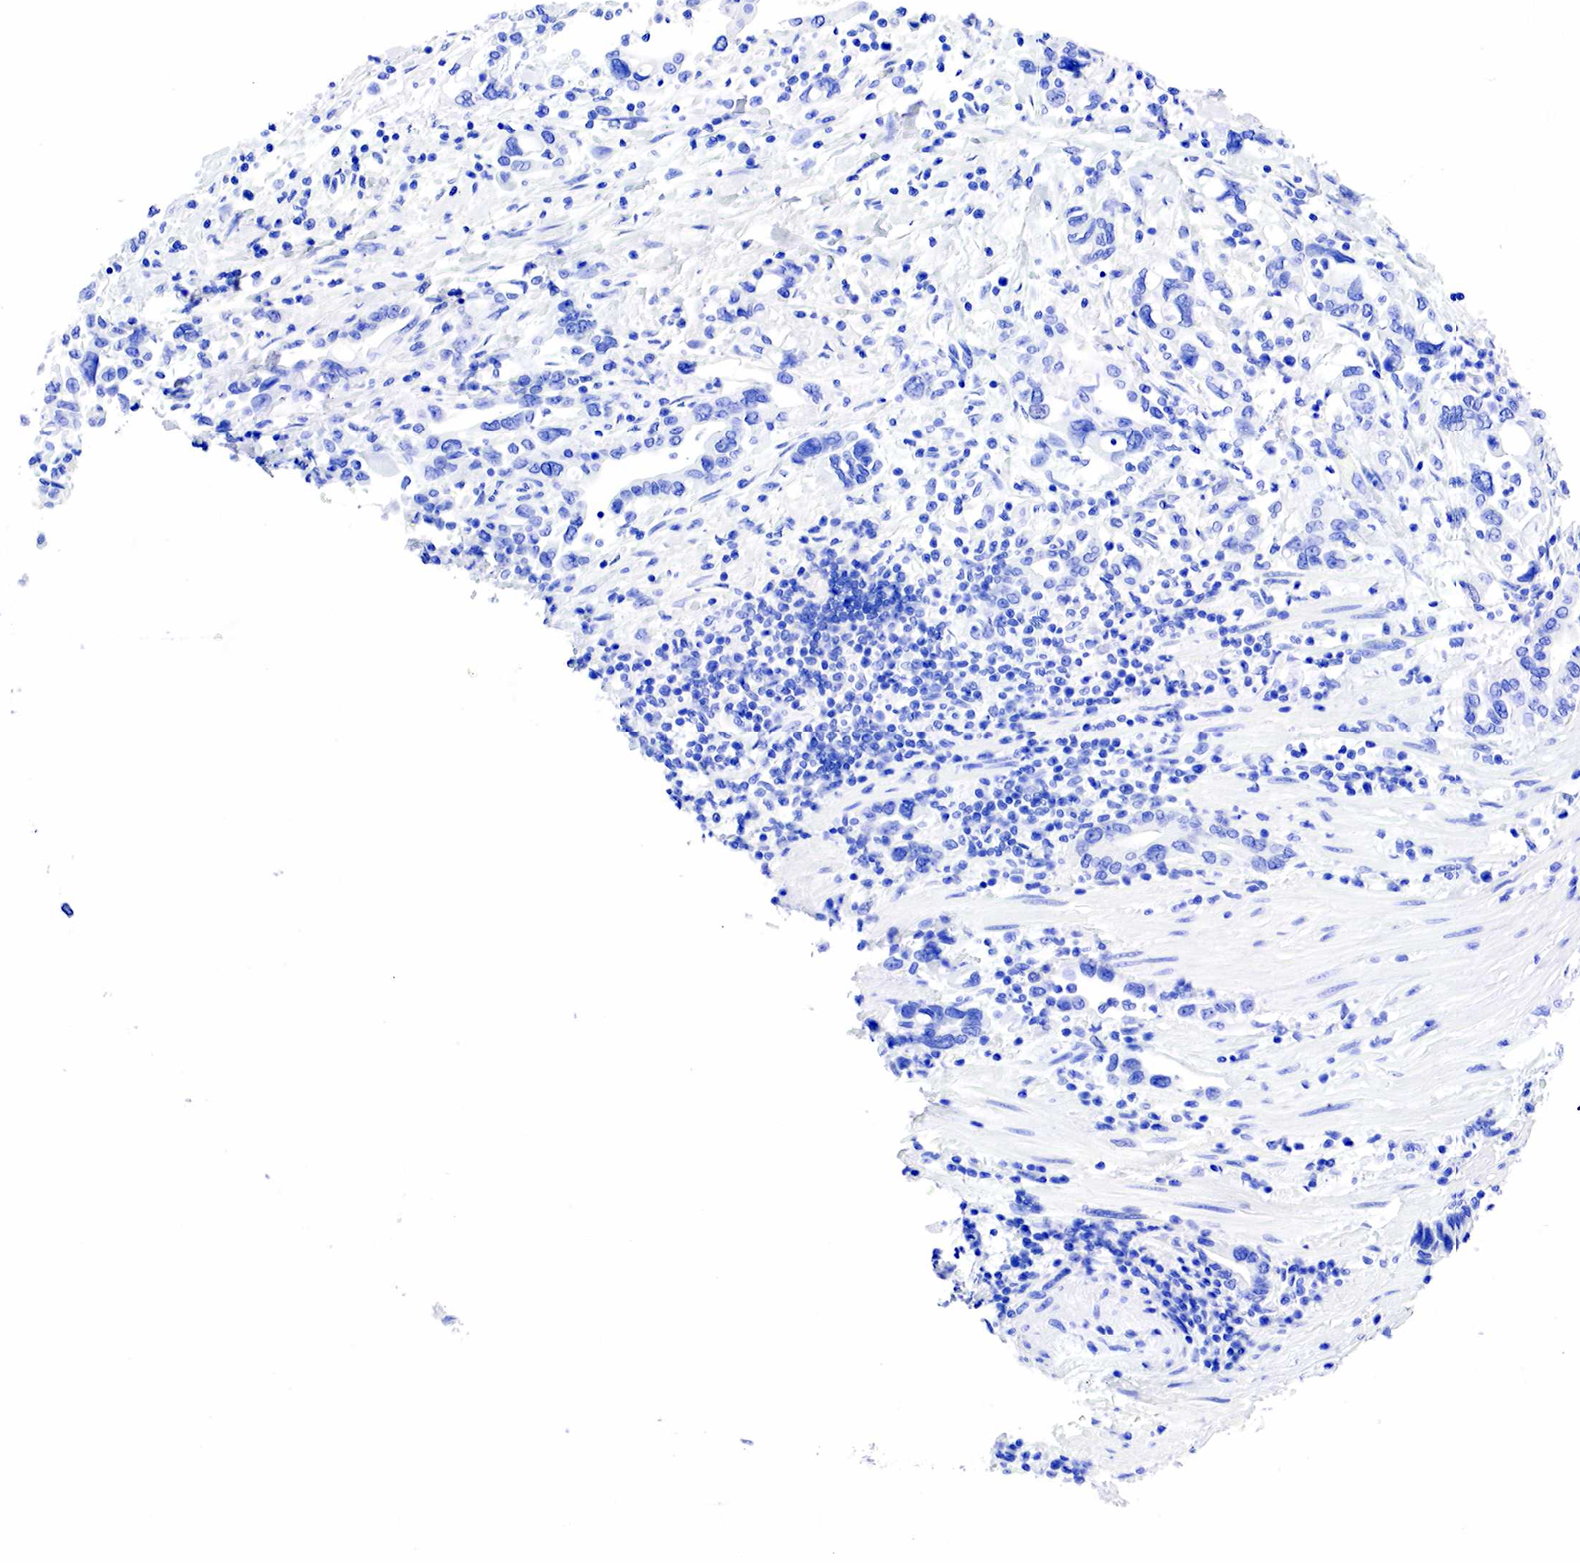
{"staining": {"intensity": "negative", "quantity": "none", "location": "none"}, "tissue": "pancreatic cancer", "cell_type": "Tumor cells", "image_type": "cancer", "snomed": [{"axis": "morphology", "description": "Adenocarcinoma, NOS"}, {"axis": "topography", "description": "Pancreas"}], "caption": "This is an IHC photomicrograph of human adenocarcinoma (pancreatic). There is no staining in tumor cells.", "gene": "KLK3", "patient": {"sex": "female", "age": 57}}